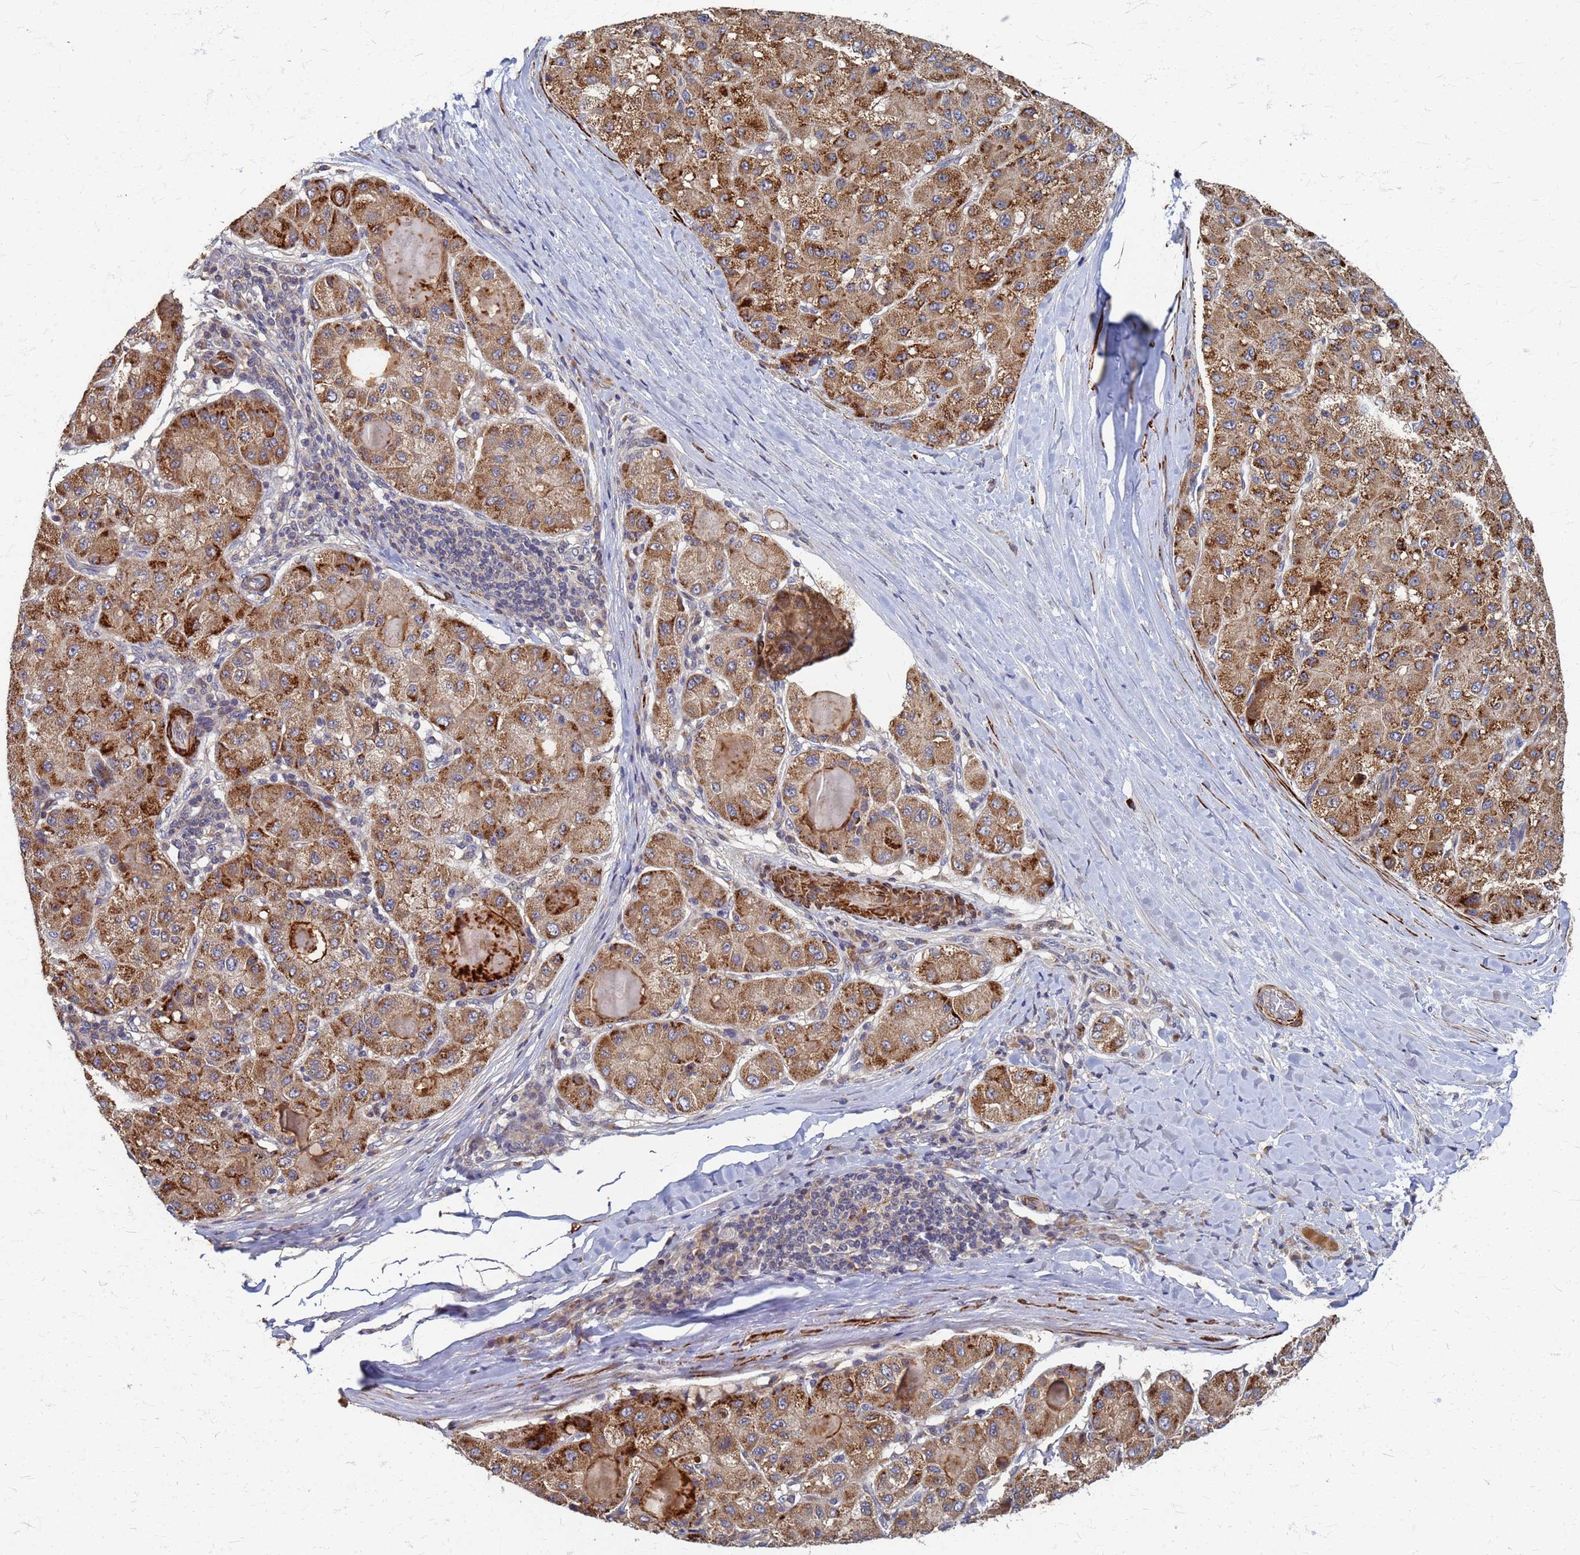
{"staining": {"intensity": "moderate", "quantity": ">75%", "location": "cytoplasmic/membranous"}, "tissue": "liver cancer", "cell_type": "Tumor cells", "image_type": "cancer", "snomed": [{"axis": "morphology", "description": "Carcinoma, Hepatocellular, NOS"}, {"axis": "topography", "description": "Liver"}], "caption": "IHC staining of liver hepatocellular carcinoma, which shows medium levels of moderate cytoplasmic/membranous expression in about >75% of tumor cells indicating moderate cytoplasmic/membranous protein positivity. The staining was performed using DAB (3,3'-diaminobenzidine) (brown) for protein detection and nuclei were counterstained in hematoxylin (blue).", "gene": "ATPAF1", "patient": {"sex": "male", "age": 80}}